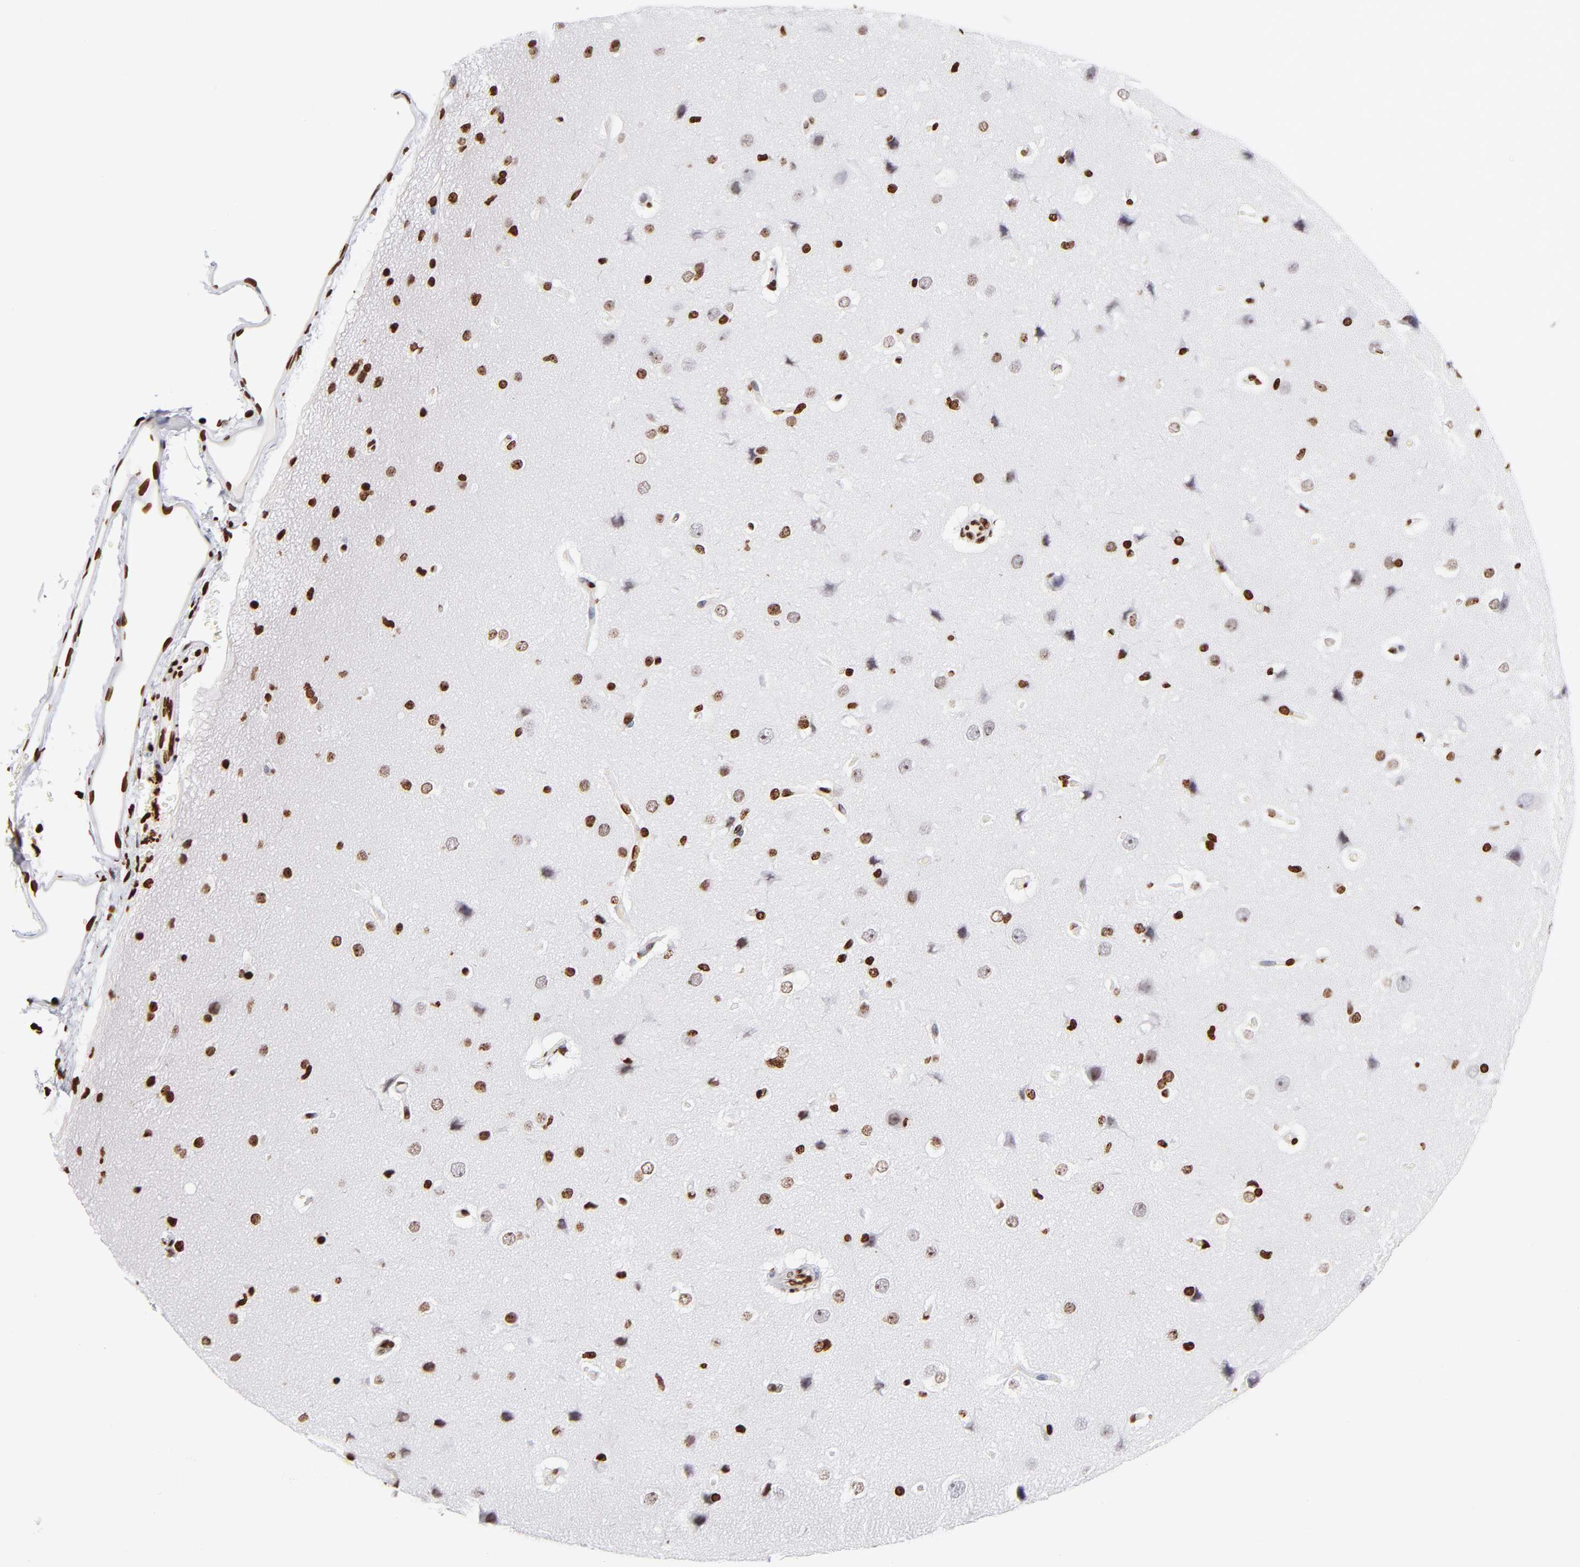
{"staining": {"intensity": "moderate", "quantity": ">75%", "location": "nuclear"}, "tissue": "cerebral cortex", "cell_type": "Endothelial cells", "image_type": "normal", "snomed": [{"axis": "morphology", "description": "Normal tissue, NOS"}, {"axis": "topography", "description": "Cerebral cortex"}], "caption": "Immunohistochemistry (IHC) of normal human cerebral cortex reveals medium levels of moderate nuclear expression in approximately >75% of endothelial cells.", "gene": "RTL4", "patient": {"sex": "female", "age": 45}}